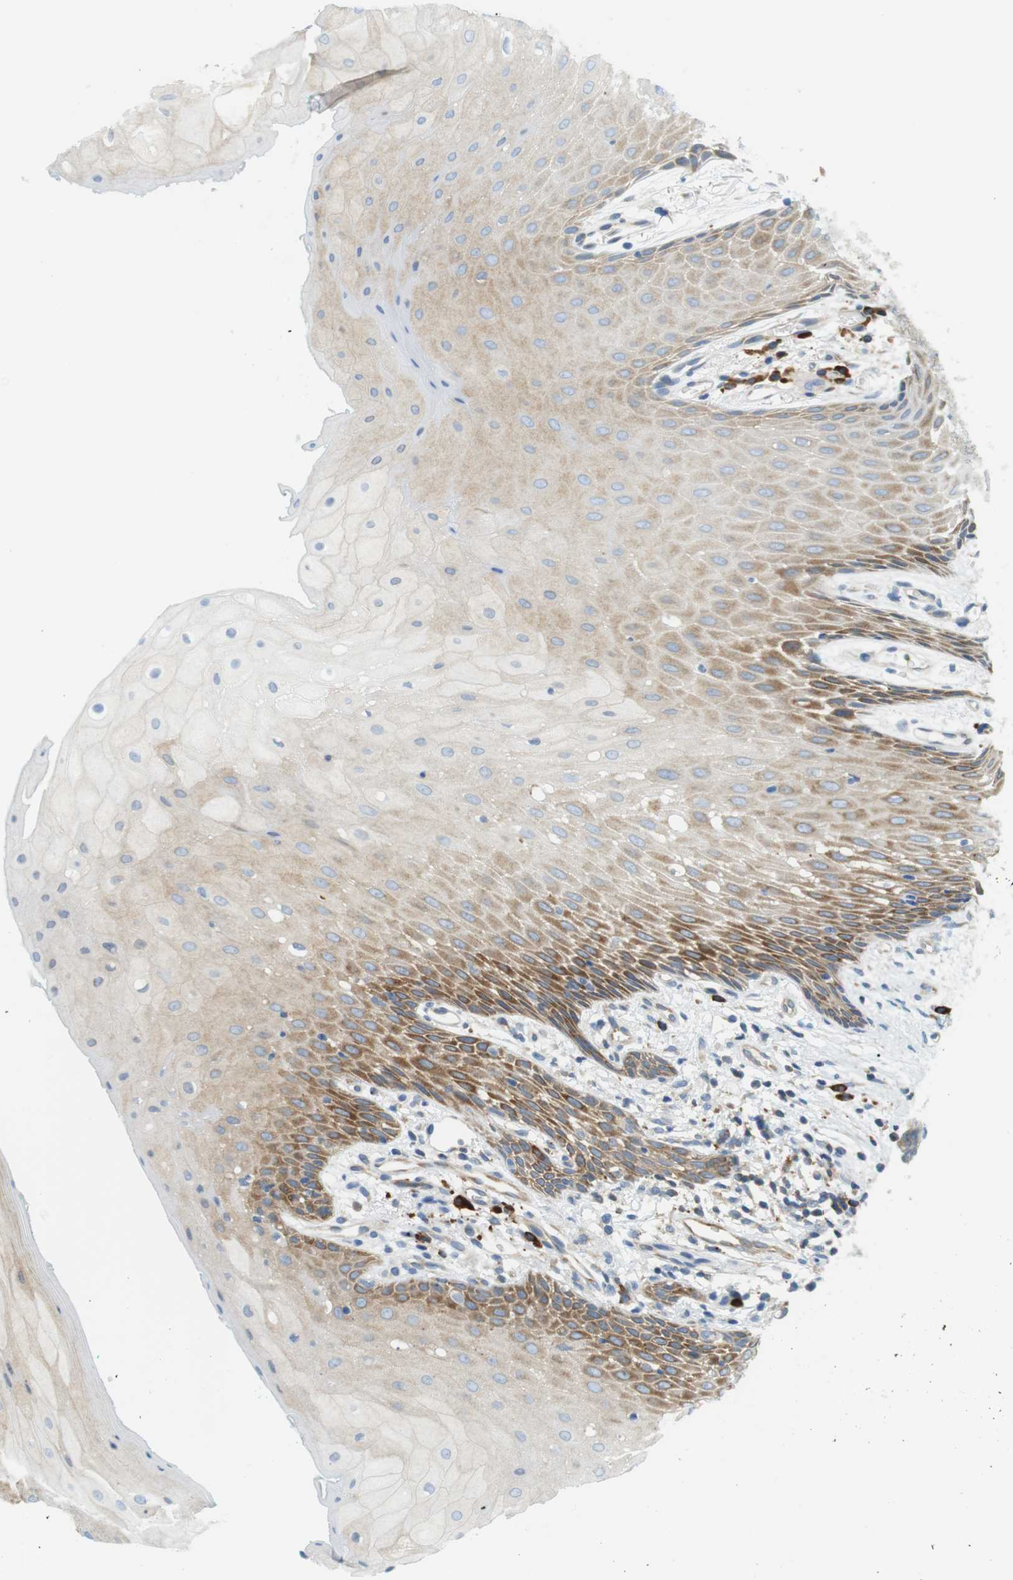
{"staining": {"intensity": "moderate", "quantity": "25%-75%", "location": "cytoplasmic/membranous"}, "tissue": "oral mucosa", "cell_type": "Squamous epithelial cells", "image_type": "normal", "snomed": [{"axis": "morphology", "description": "Normal tissue, NOS"}, {"axis": "morphology", "description": "Squamous cell carcinoma, NOS"}, {"axis": "topography", "description": "Oral tissue"}, {"axis": "topography", "description": "Salivary gland"}, {"axis": "topography", "description": "Head-Neck"}], "caption": "Oral mucosa stained with IHC shows moderate cytoplasmic/membranous staining in about 25%-75% of squamous epithelial cells.", "gene": "TMEM200A", "patient": {"sex": "female", "age": 62}}